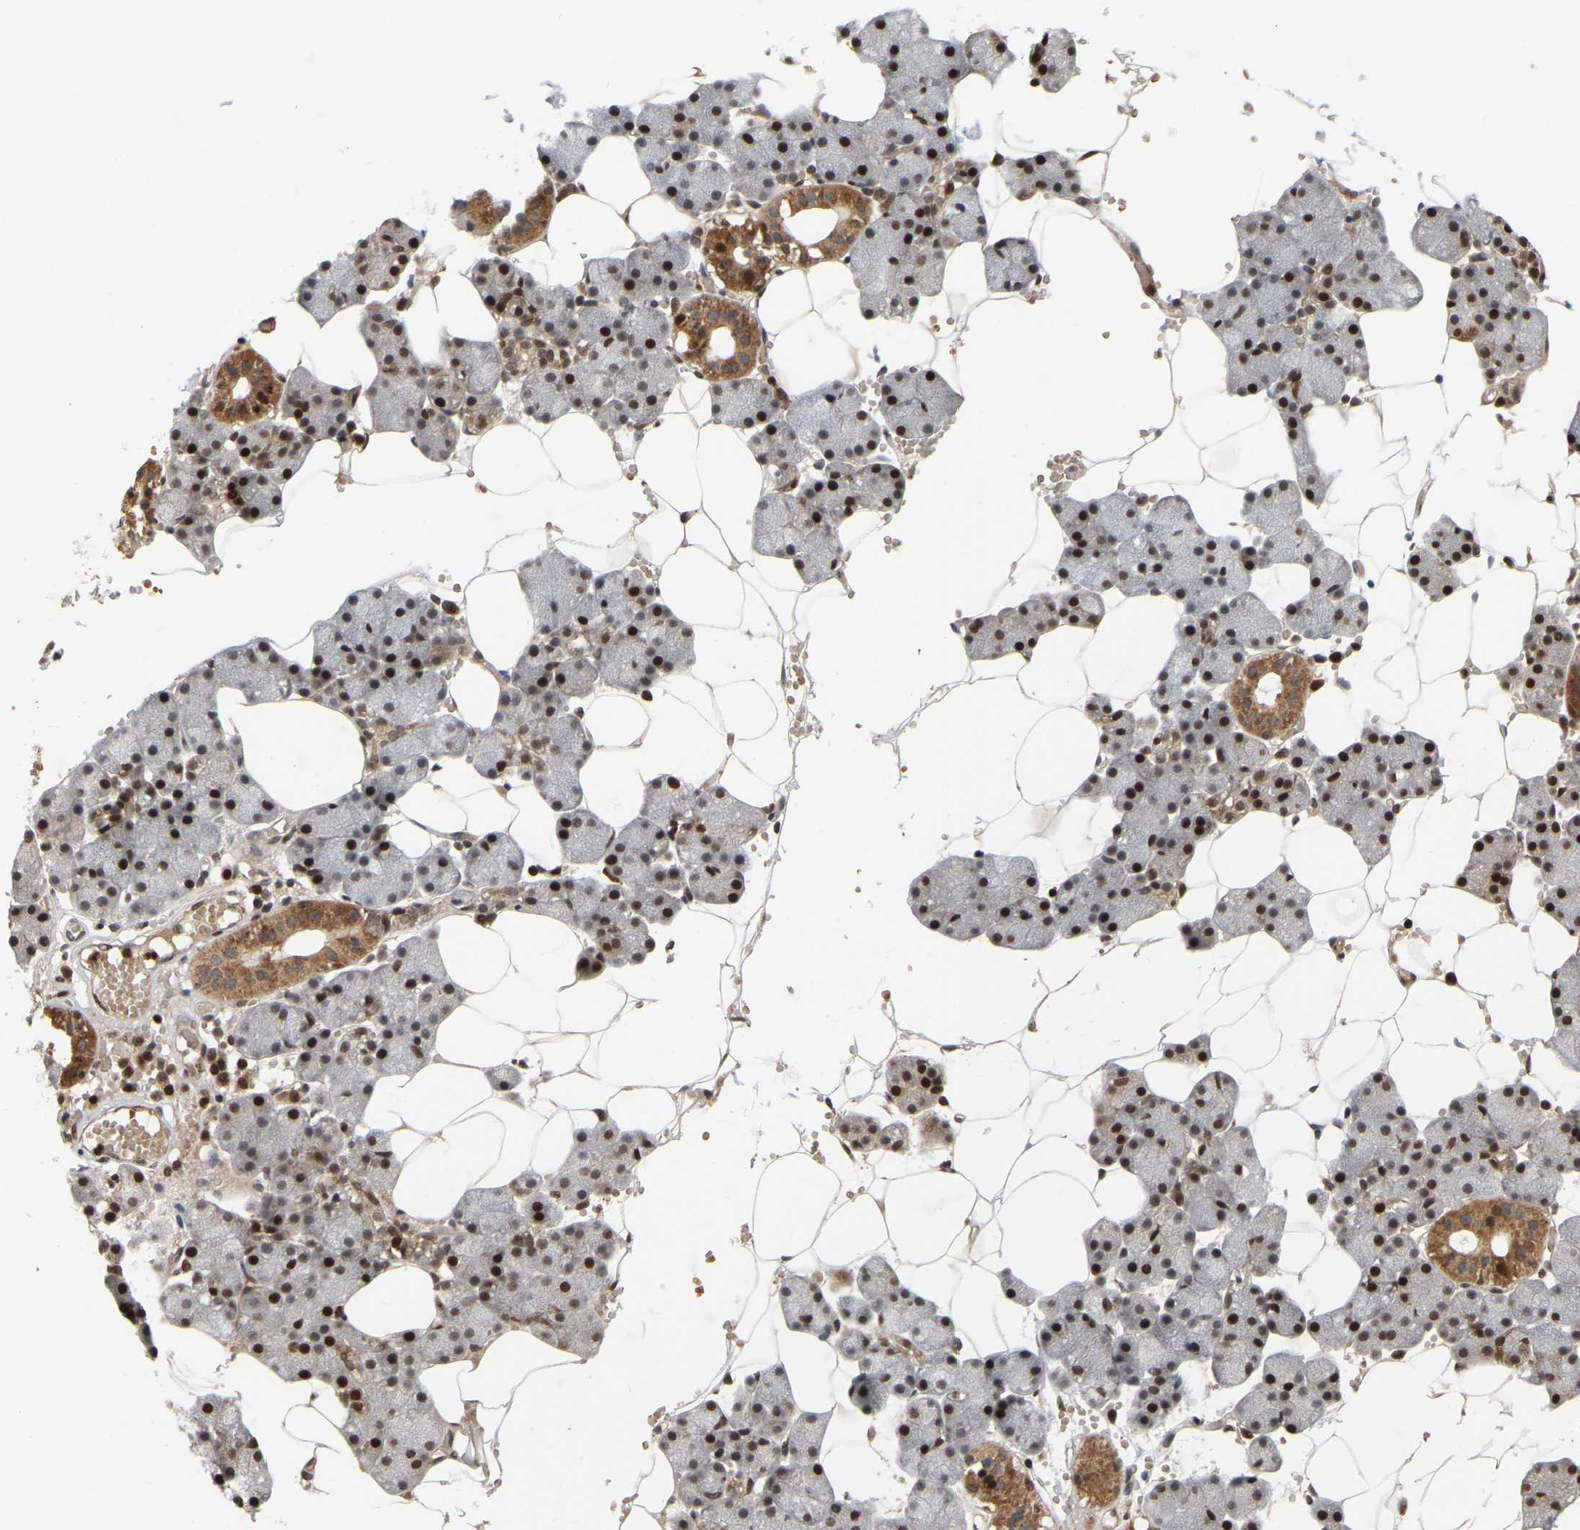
{"staining": {"intensity": "strong", "quantity": ">75%", "location": "cytoplasmic/membranous,nuclear"}, "tissue": "salivary gland", "cell_type": "Glandular cells", "image_type": "normal", "snomed": [{"axis": "morphology", "description": "Normal tissue, NOS"}, {"axis": "topography", "description": "Salivary gland"}], "caption": "Strong cytoplasmic/membranous,nuclear positivity for a protein is identified in approximately >75% of glandular cells of benign salivary gland using immunohistochemistry (IHC).", "gene": "NFE2L2", "patient": {"sex": "male", "age": 62}}